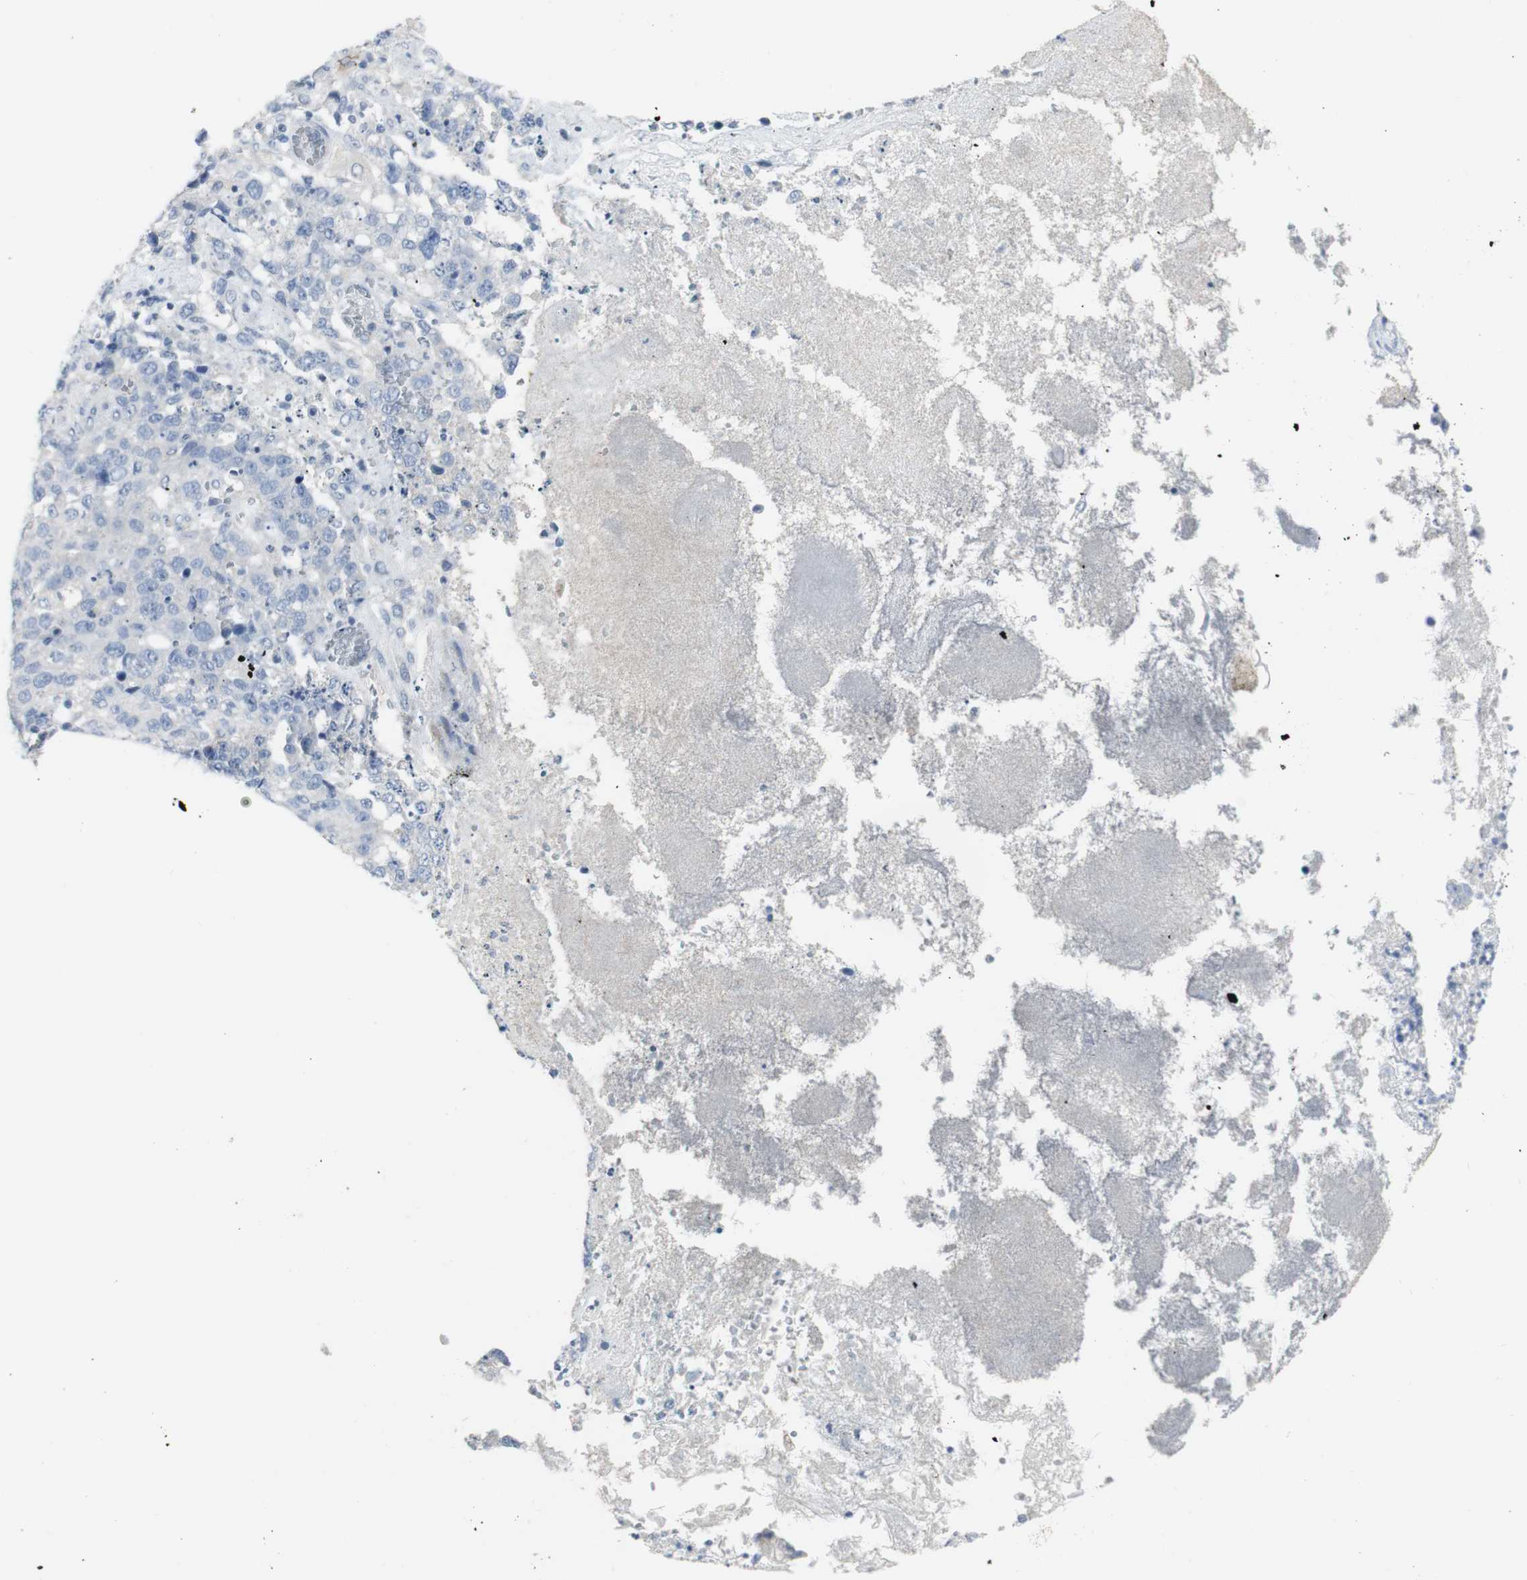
{"staining": {"intensity": "negative", "quantity": "none", "location": "none"}, "tissue": "stomach cancer", "cell_type": "Tumor cells", "image_type": "cancer", "snomed": [{"axis": "morphology", "description": "Normal tissue, NOS"}, {"axis": "morphology", "description": "Adenocarcinoma, NOS"}, {"axis": "topography", "description": "Stomach"}], "caption": "Stomach cancer stained for a protein using IHC reveals no positivity tumor cells.", "gene": "CD207", "patient": {"sex": "male", "age": 48}}